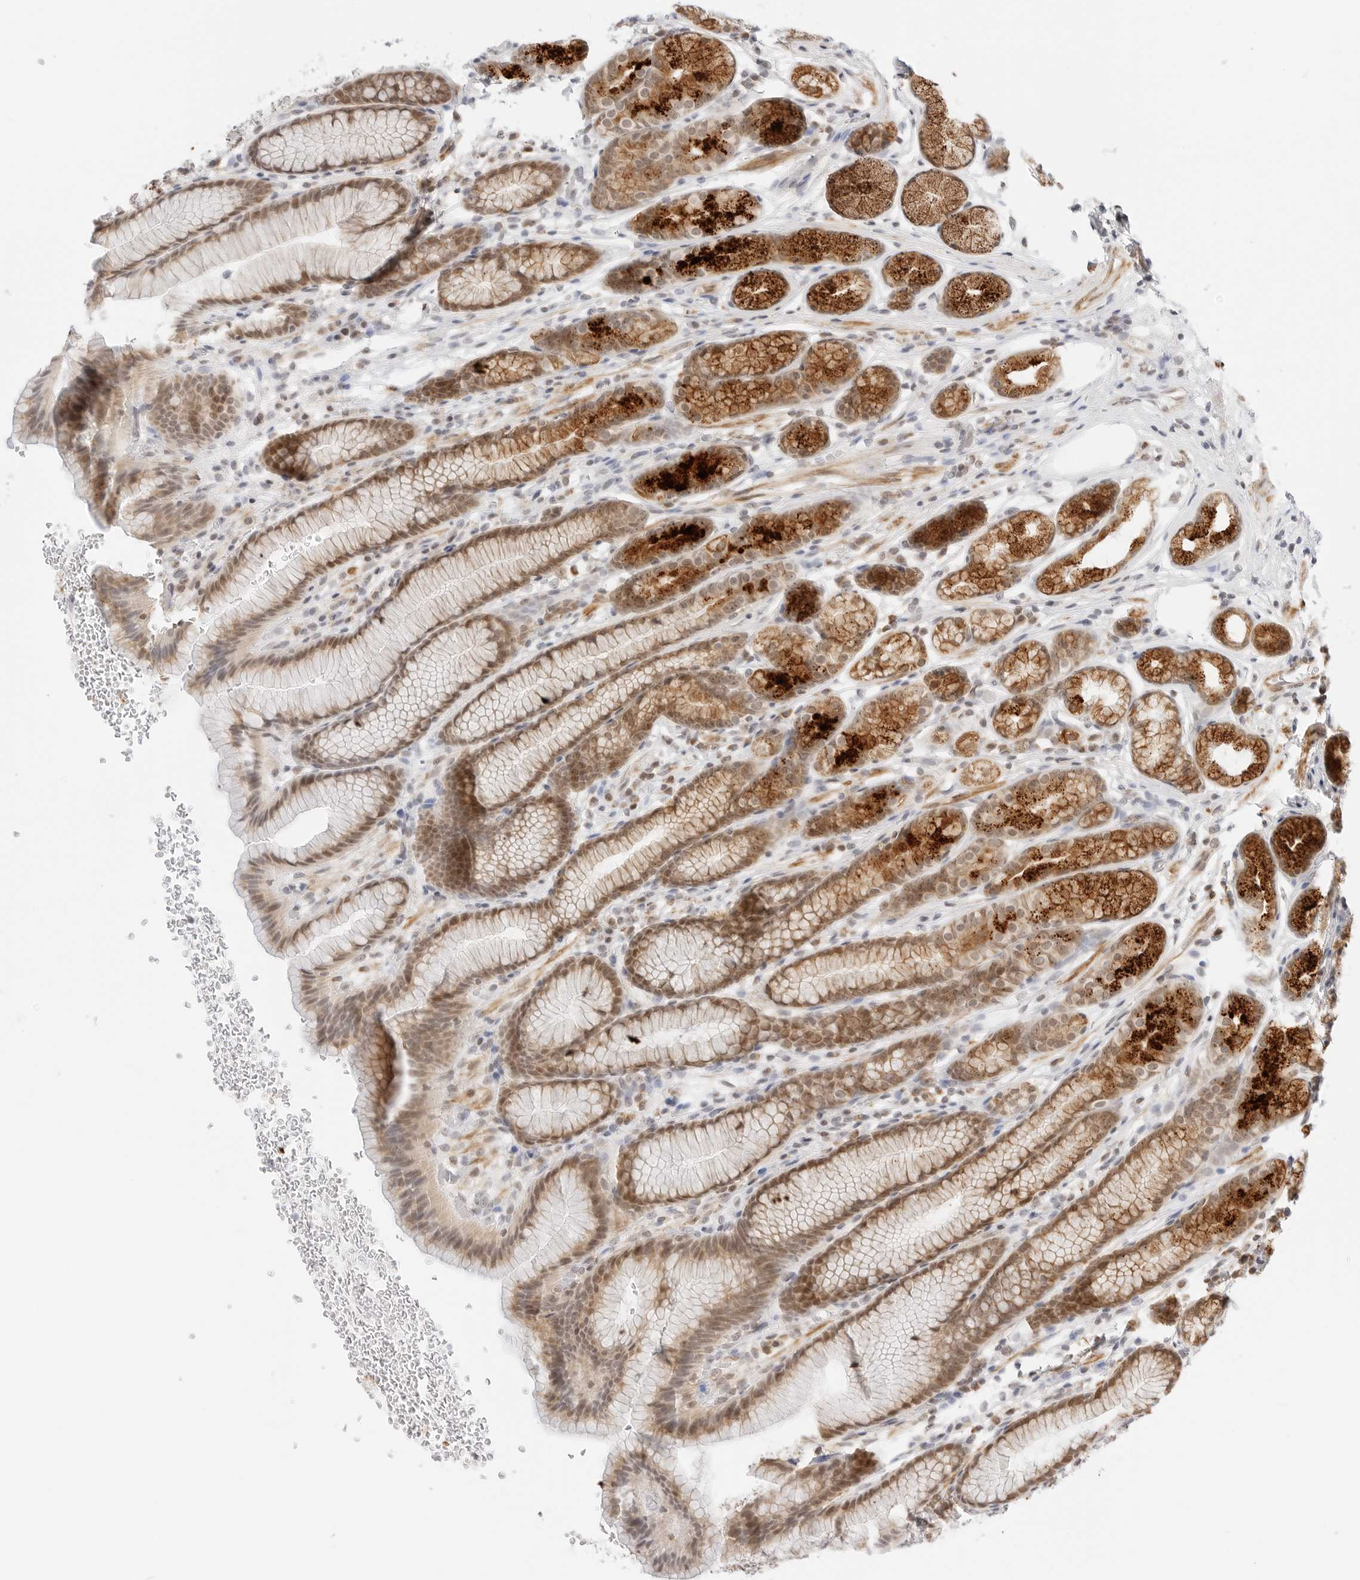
{"staining": {"intensity": "strong", "quantity": "25%-75%", "location": "cytoplasmic/membranous,nuclear"}, "tissue": "stomach", "cell_type": "Glandular cells", "image_type": "normal", "snomed": [{"axis": "morphology", "description": "Normal tissue, NOS"}, {"axis": "topography", "description": "Stomach"}], "caption": "A histopathology image of human stomach stained for a protein reveals strong cytoplasmic/membranous,nuclear brown staining in glandular cells. (brown staining indicates protein expression, while blue staining denotes nuclei).", "gene": "GORAB", "patient": {"sex": "male", "age": 42}}